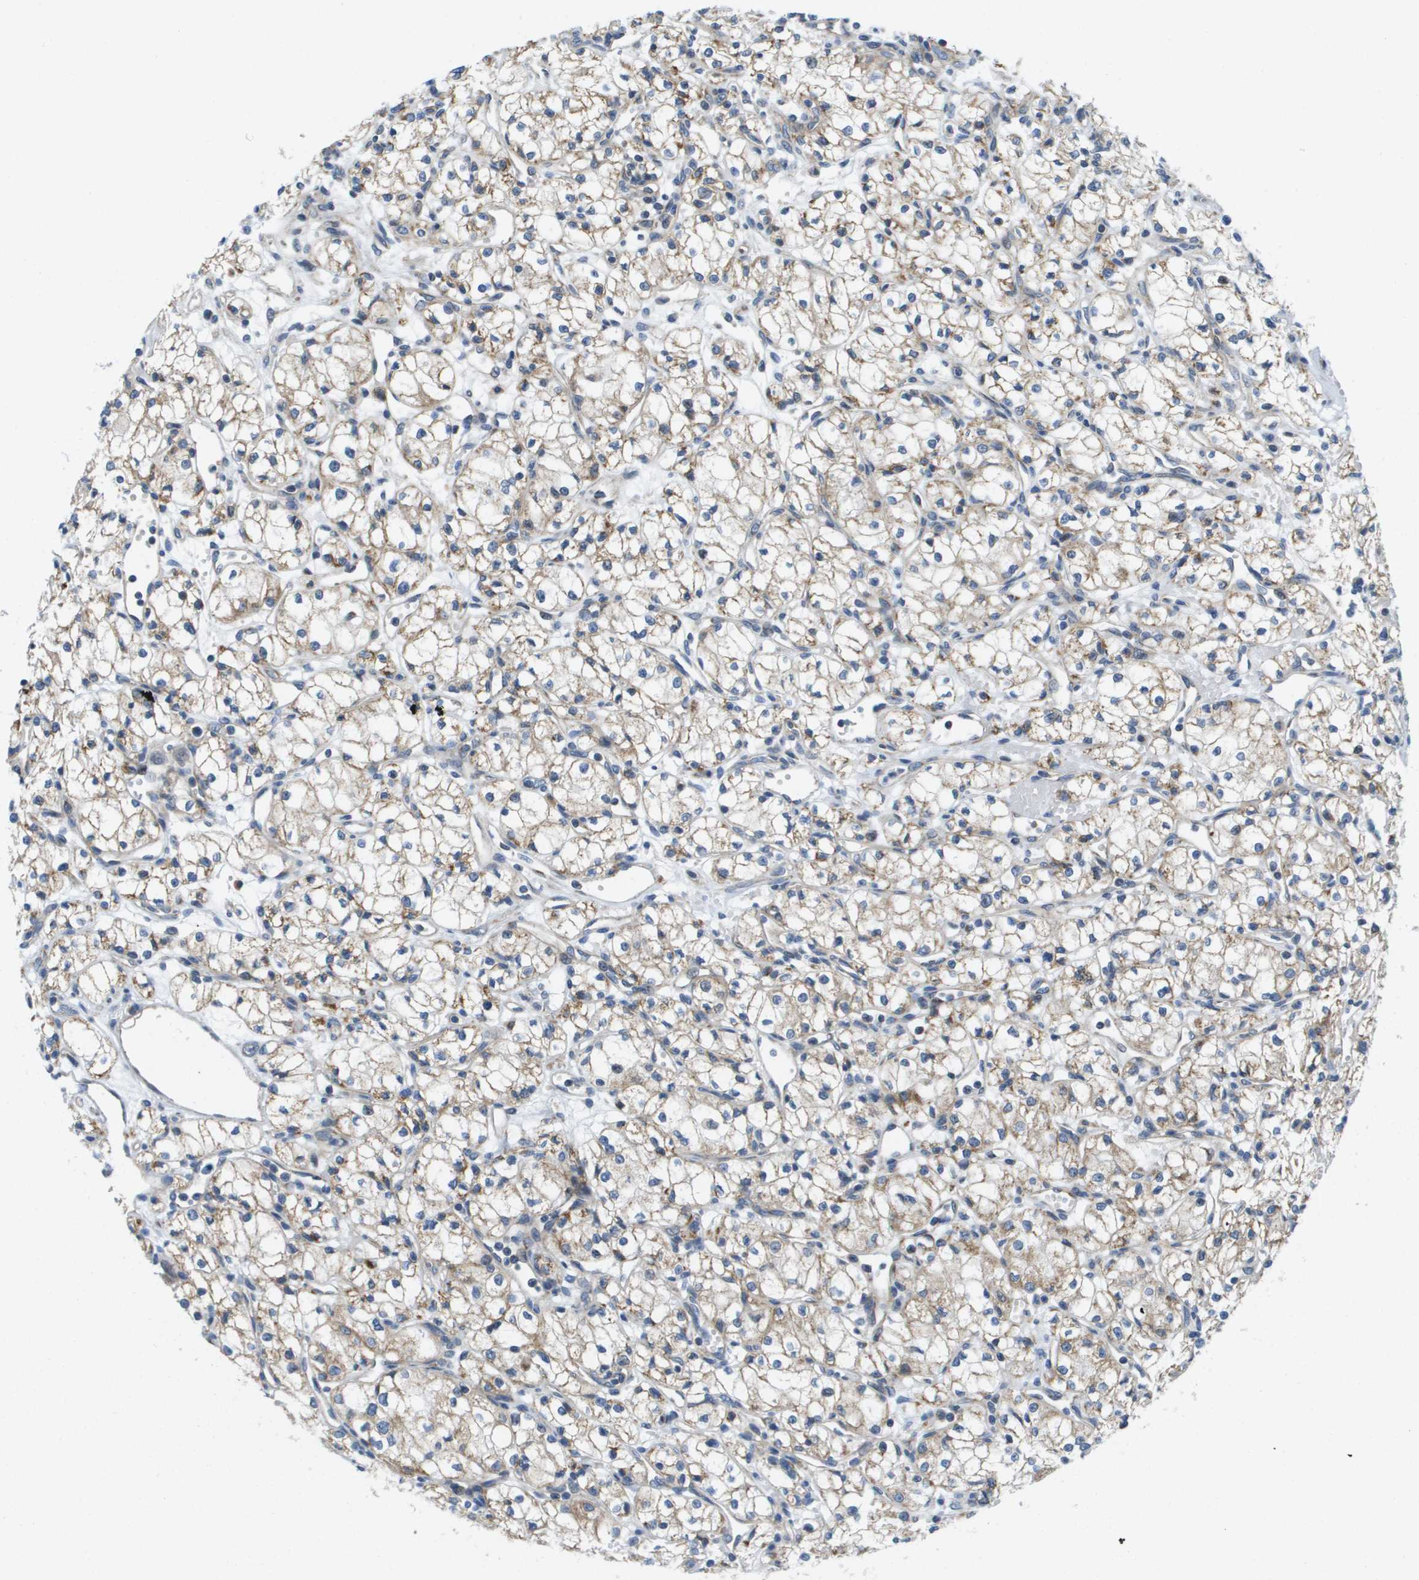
{"staining": {"intensity": "weak", "quantity": "25%-75%", "location": "cytoplasmic/membranous"}, "tissue": "renal cancer", "cell_type": "Tumor cells", "image_type": "cancer", "snomed": [{"axis": "morphology", "description": "Normal tissue, NOS"}, {"axis": "morphology", "description": "Adenocarcinoma, NOS"}, {"axis": "topography", "description": "Kidney"}], "caption": "A photomicrograph of adenocarcinoma (renal) stained for a protein exhibits weak cytoplasmic/membranous brown staining in tumor cells.", "gene": "KRT23", "patient": {"sex": "male", "age": 59}}